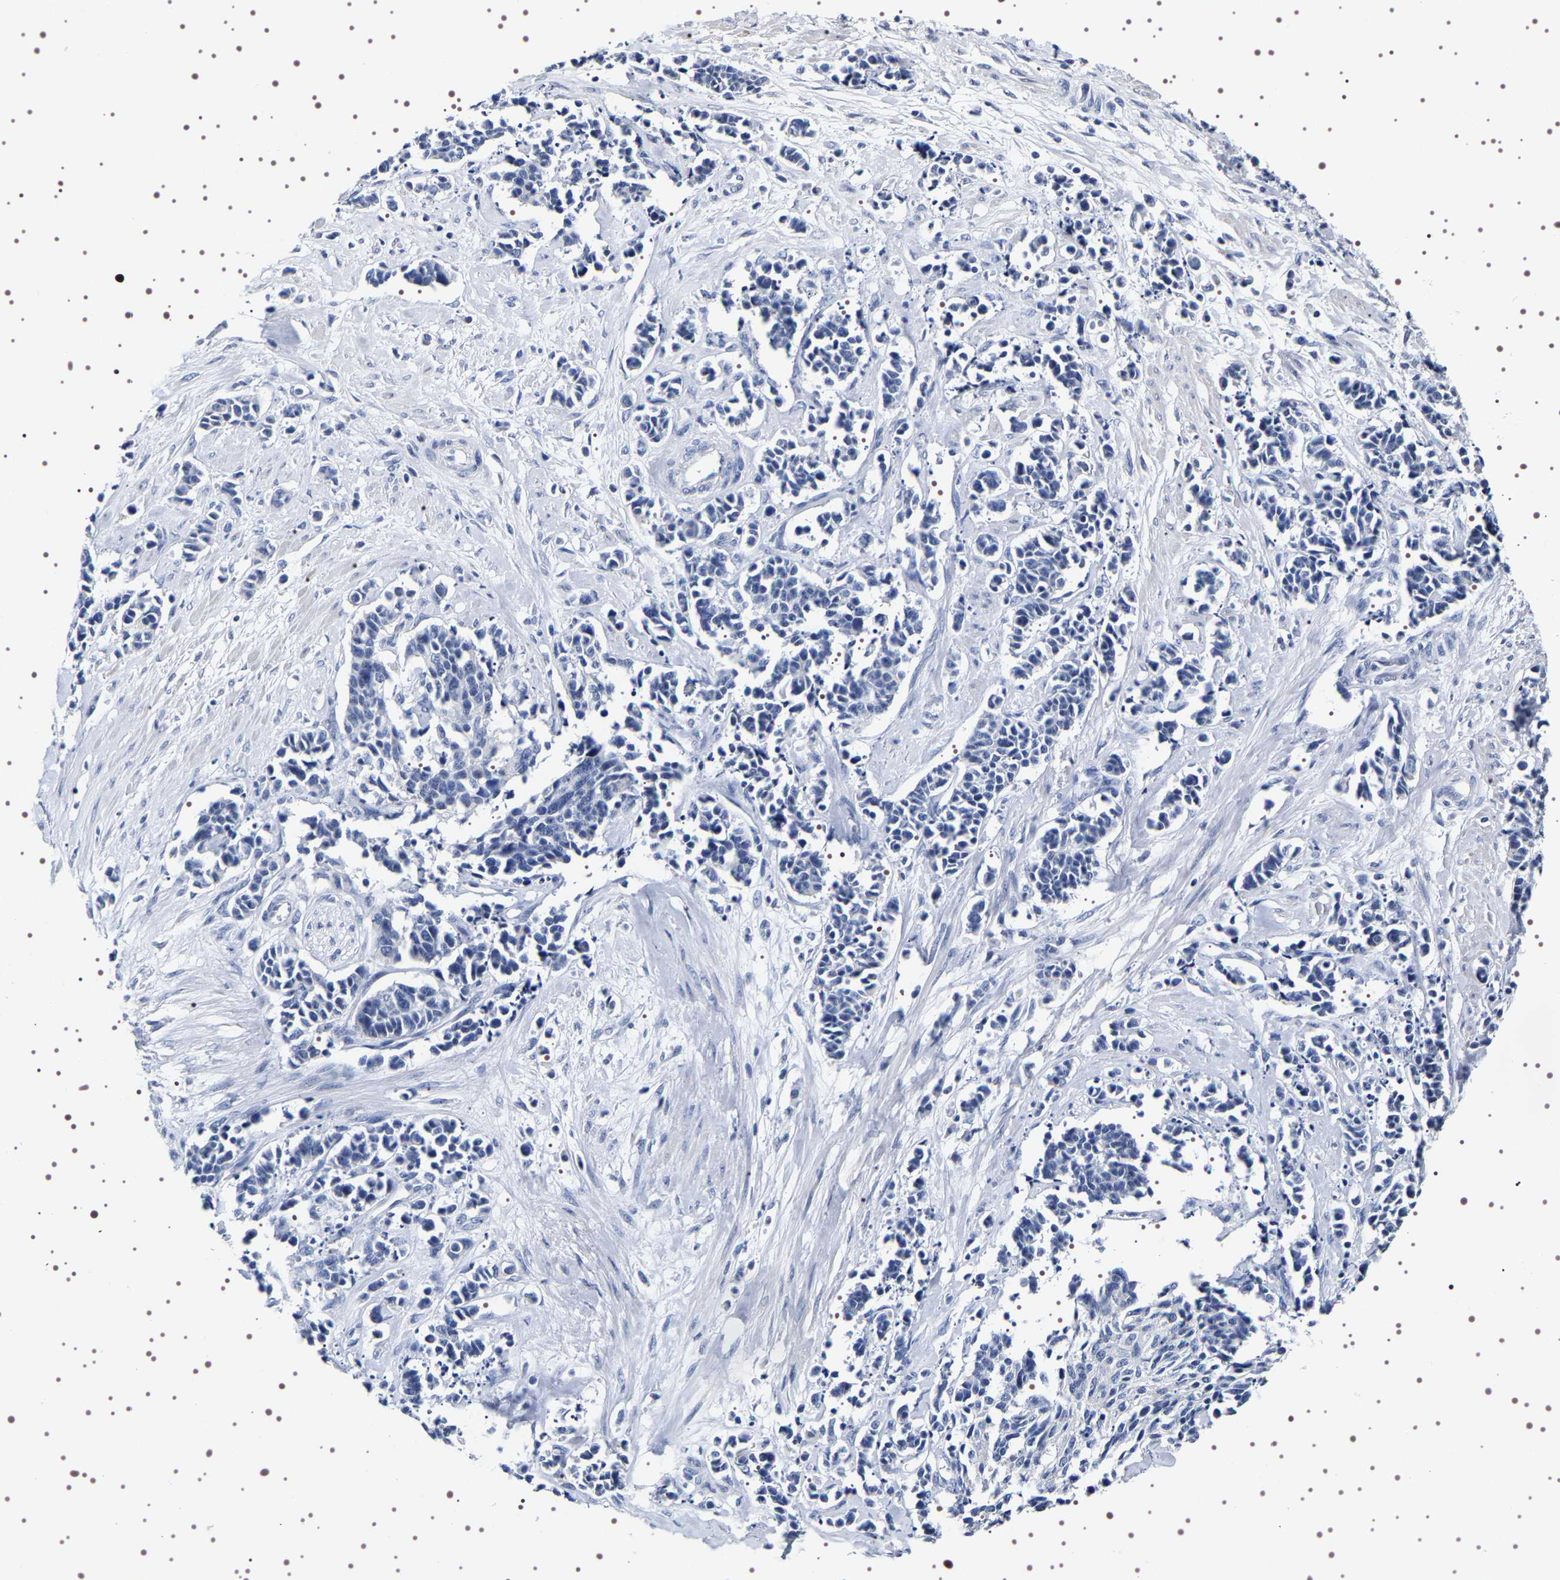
{"staining": {"intensity": "negative", "quantity": "none", "location": "none"}, "tissue": "cervical cancer", "cell_type": "Tumor cells", "image_type": "cancer", "snomed": [{"axis": "morphology", "description": "Squamous cell carcinoma, NOS"}, {"axis": "topography", "description": "Cervix"}], "caption": "Immunohistochemistry (IHC) photomicrograph of neoplastic tissue: squamous cell carcinoma (cervical) stained with DAB (3,3'-diaminobenzidine) reveals no significant protein staining in tumor cells.", "gene": "UBQLN3", "patient": {"sex": "female", "age": 35}}